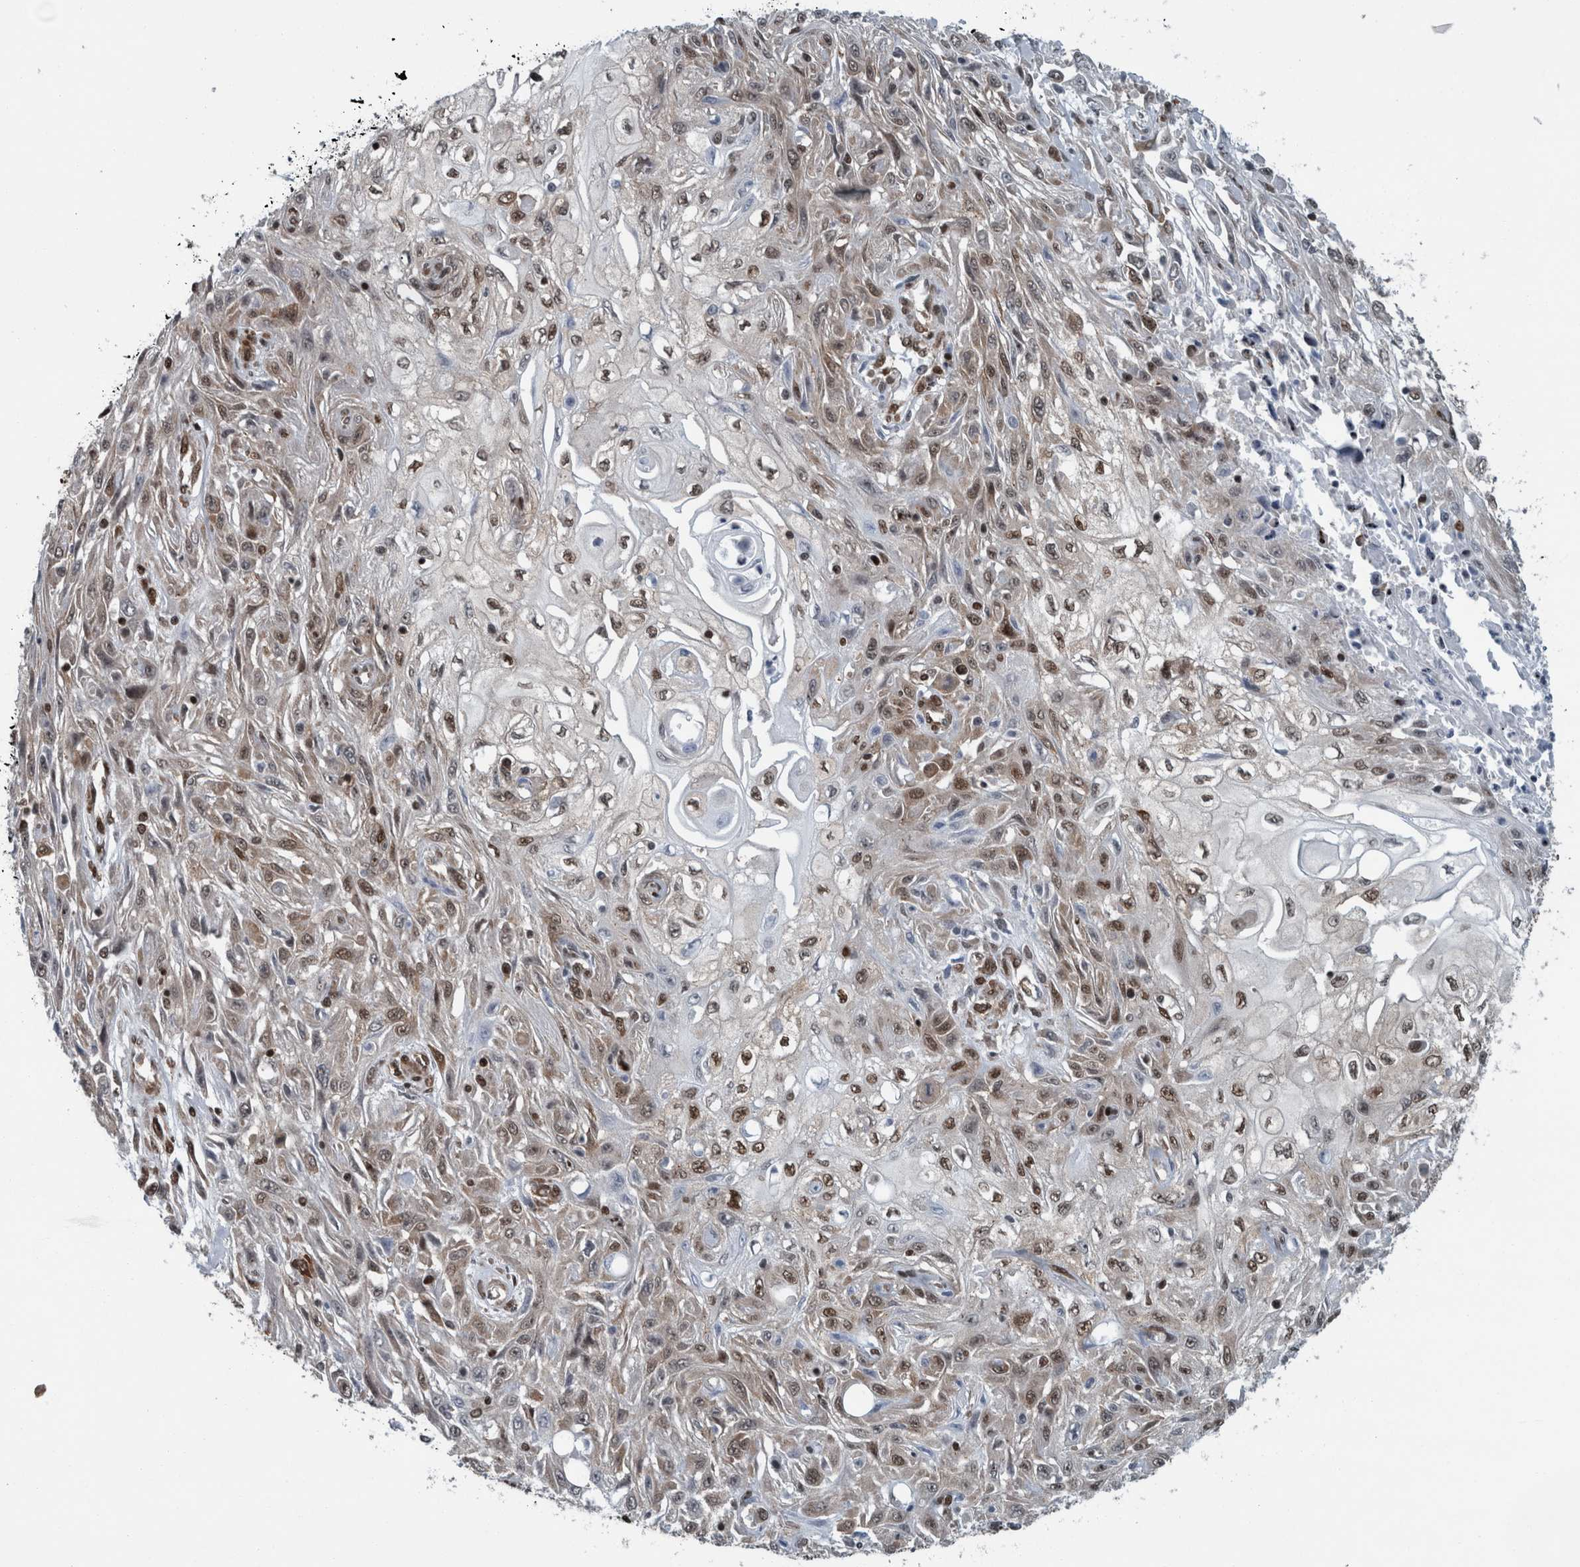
{"staining": {"intensity": "moderate", "quantity": ">75%", "location": "nuclear"}, "tissue": "skin cancer", "cell_type": "Tumor cells", "image_type": "cancer", "snomed": [{"axis": "morphology", "description": "Squamous cell carcinoma, NOS"}, {"axis": "morphology", "description": "Squamous cell carcinoma, metastatic, NOS"}, {"axis": "topography", "description": "Skin"}, {"axis": "topography", "description": "Lymph node"}], "caption": "Brown immunohistochemical staining in human skin metastatic squamous cell carcinoma displays moderate nuclear expression in approximately >75% of tumor cells.", "gene": "DNMT3A", "patient": {"sex": "male", "age": 75}}